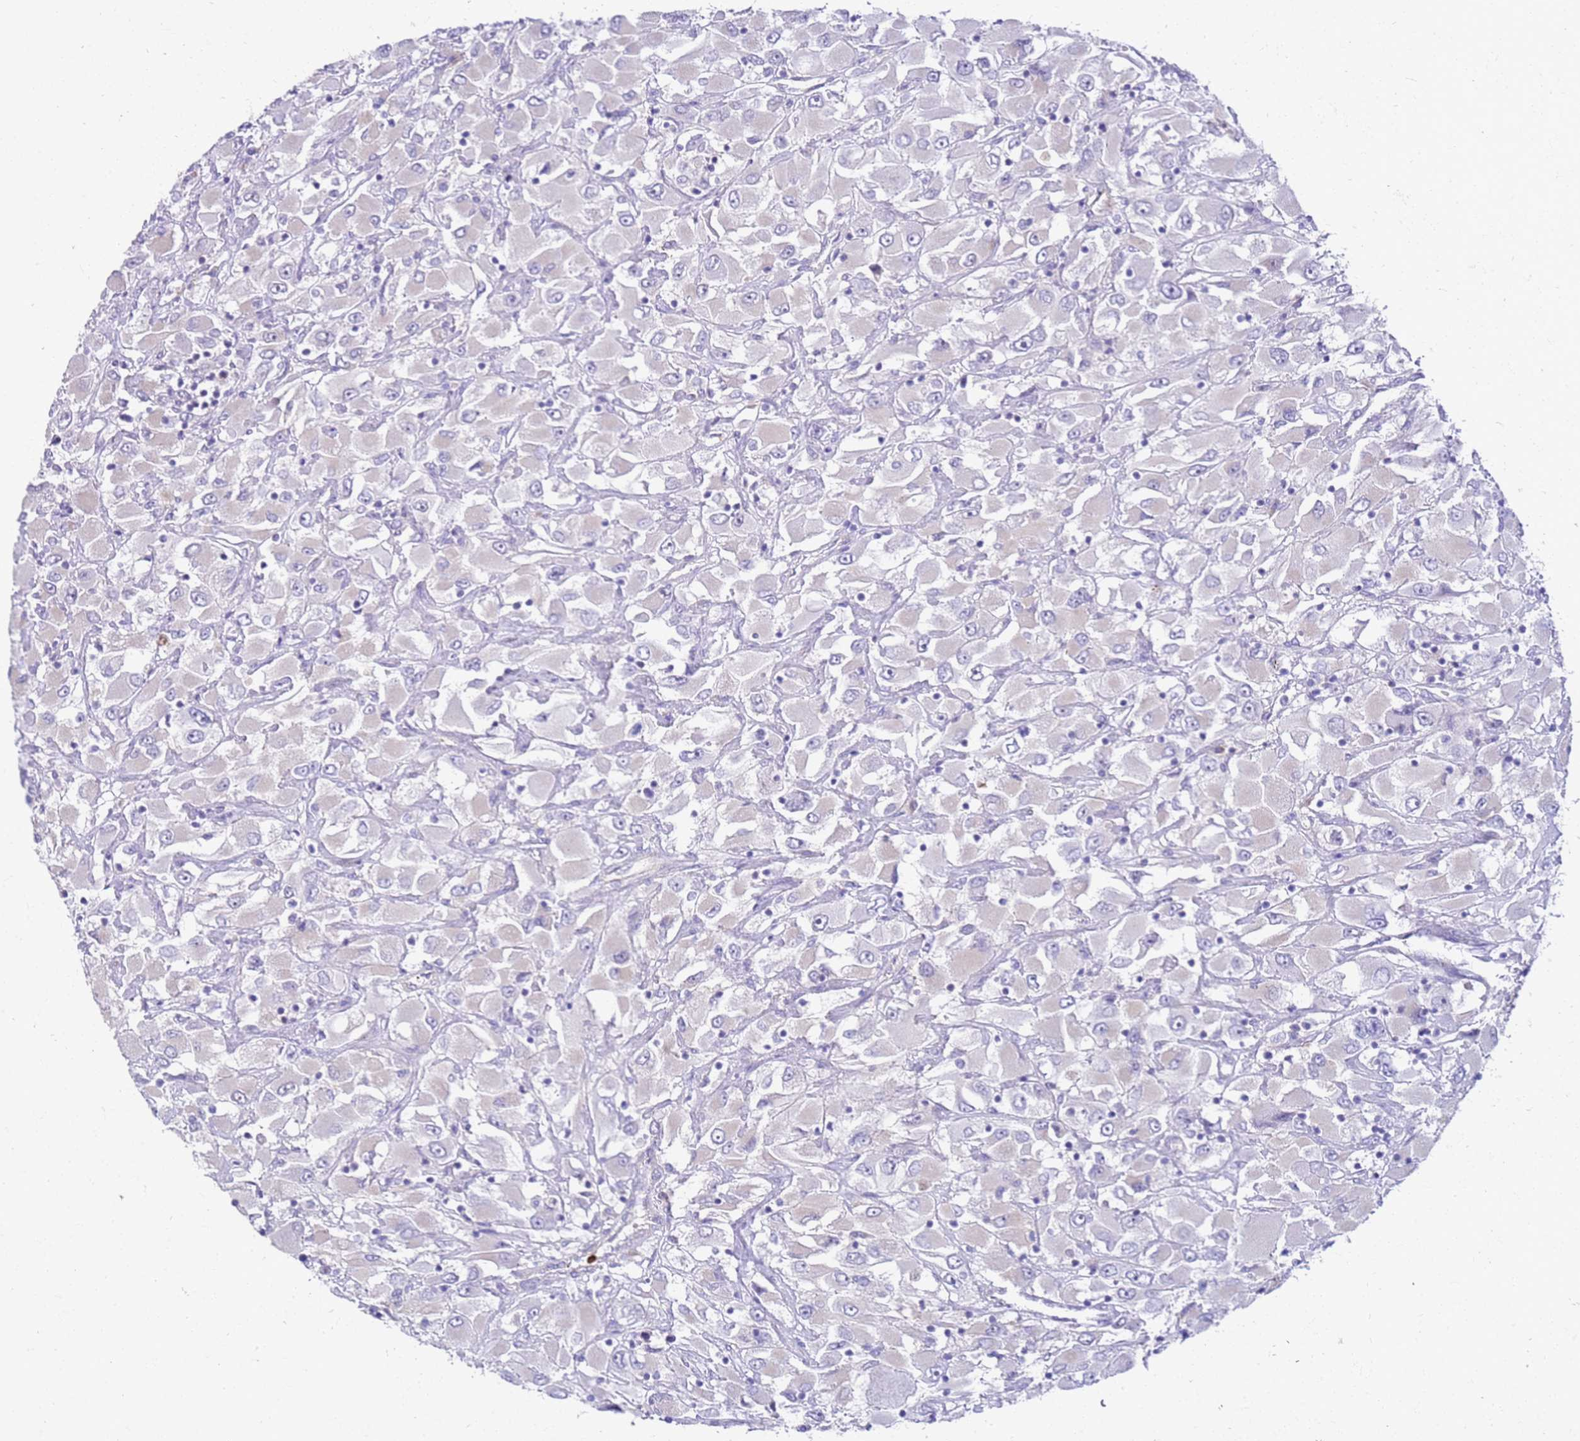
{"staining": {"intensity": "negative", "quantity": "none", "location": "none"}, "tissue": "renal cancer", "cell_type": "Tumor cells", "image_type": "cancer", "snomed": [{"axis": "morphology", "description": "Adenocarcinoma, NOS"}, {"axis": "topography", "description": "Kidney"}], "caption": "The histopathology image displays no staining of tumor cells in renal cancer.", "gene": "STK25", "patient": {"sex": "female", "age": 52}}